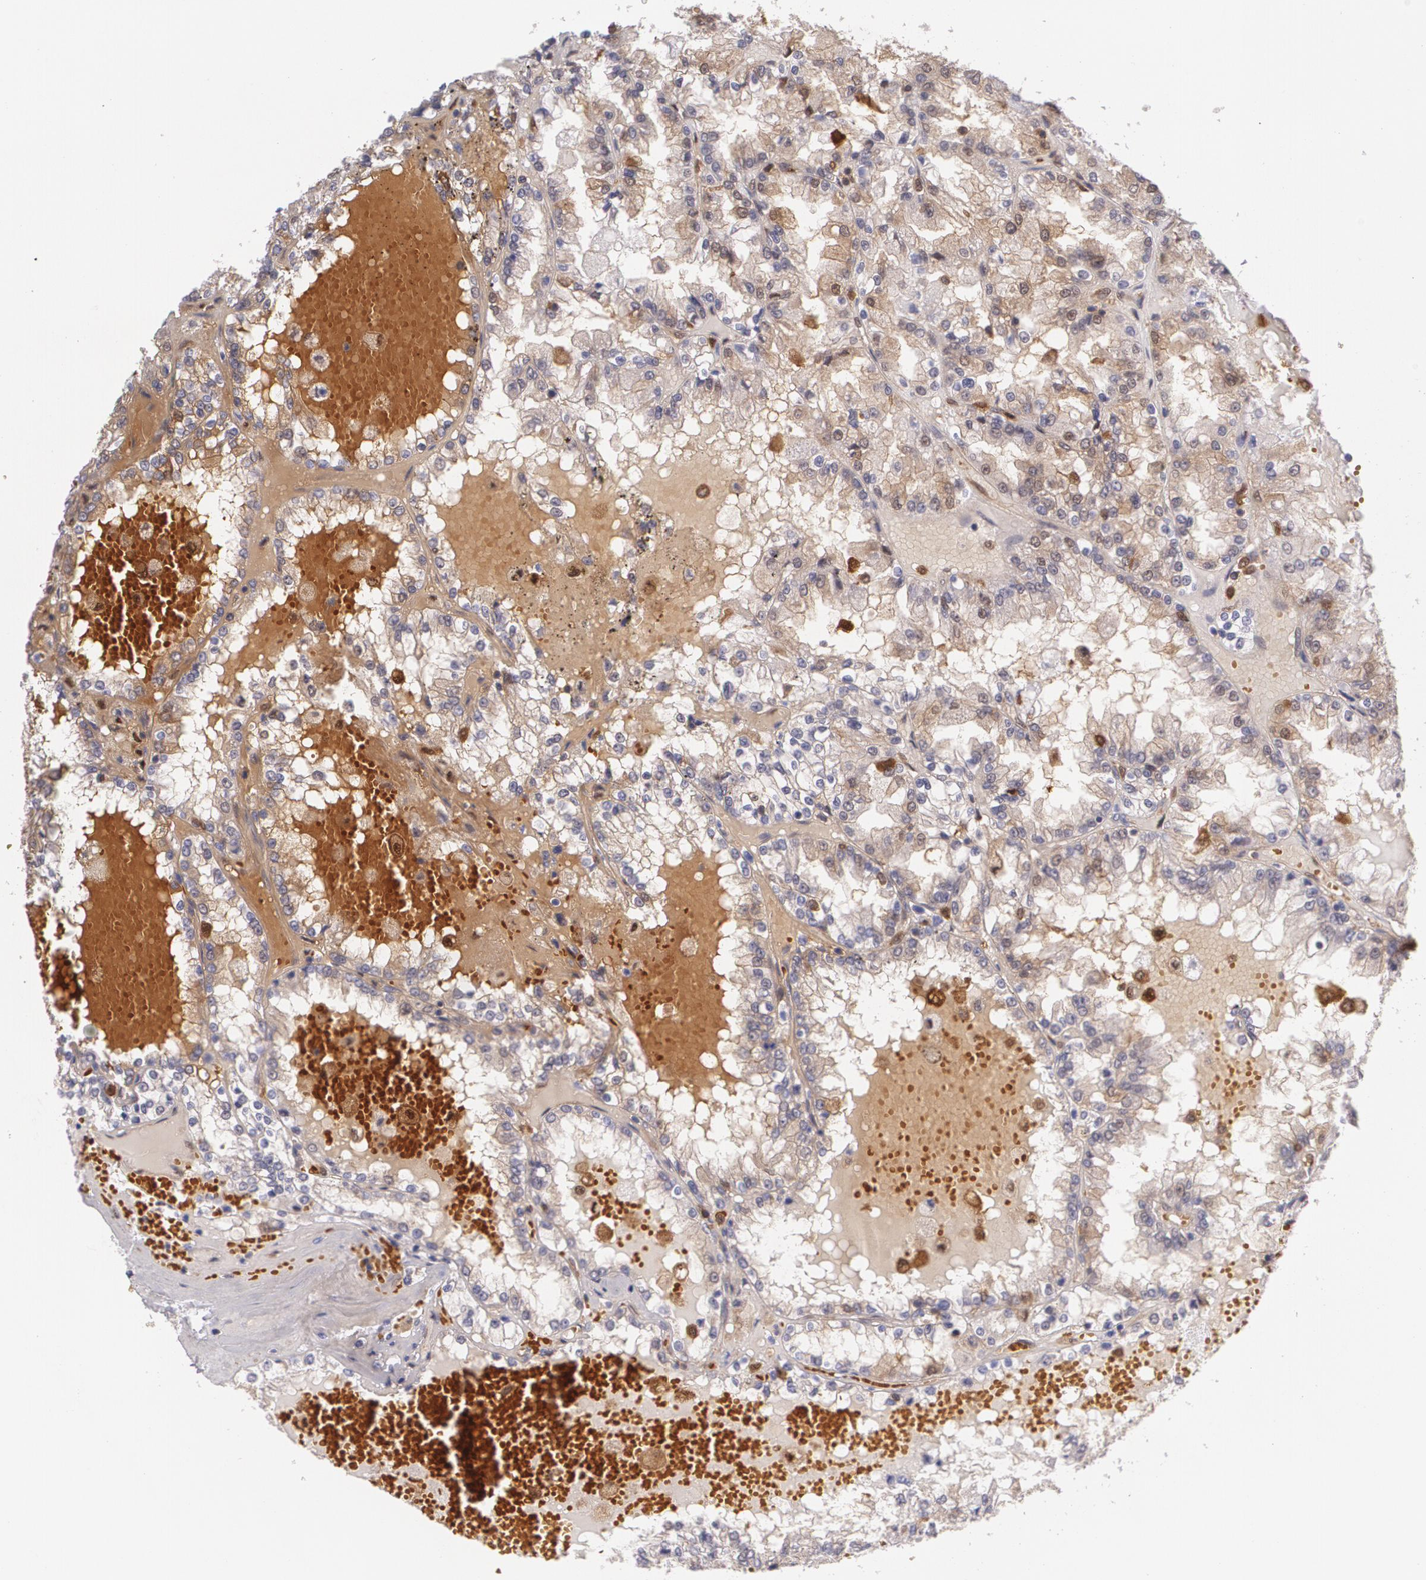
{"staining": {"intensity": "moderate", "quantity": "25%-75%", "location": "cytoplasmic/membranous"}, "tissue": "renal cancer", "cell_type": "Tumor cells", "image_type": "cancer", "snomed": [{"axis": "morphology", "description": "Adenocarcinoma, NOS"}, {"axis": "topography", "description": "Kidney"}], "caption": "Immunohistochemical staining of renal cancer (adenocarcinoma) displays medium levels of moderate cytoplasmic/membranous protein staining in about 25%-75% of tumor cells.", "gene": "HSPH1", "patient": {"sex": "female", "age": 56}}